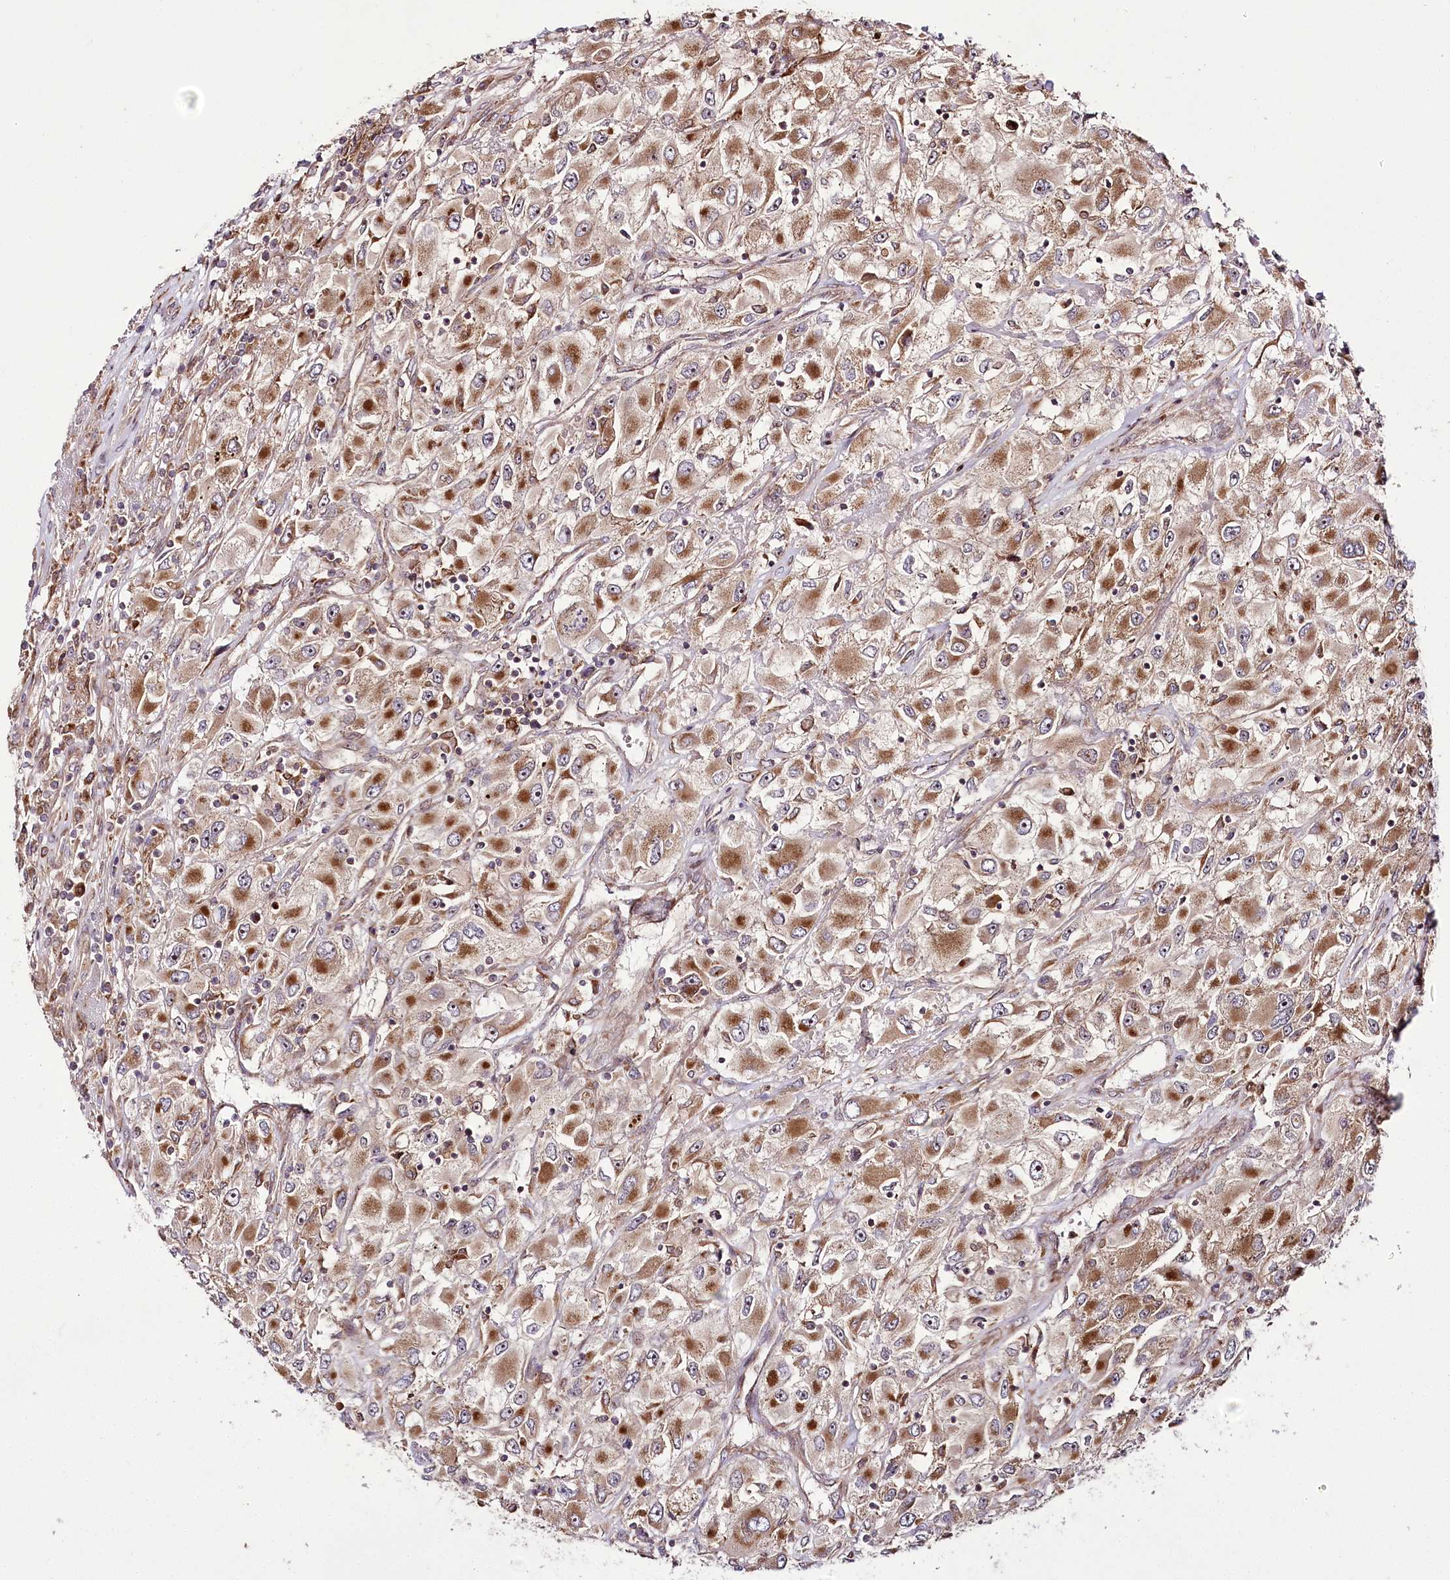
{"staining": {"intensity": "moderate", "quantity": ">75%", "location": "cytoplasmic/membranous,nuclear"}, "tissue": "renal cancer", "cell_type": "Tumor cells", "image_type": "cancer", "snomed": [{"axis": "morphology", "description": "Adenocarcinoma, NOS"}, {"axis": "topography", "description": "Kidney"}], "caption": "Tumor cells show moderate cytoplasmic/membranous and nuclear staining in about >75% of cells in renal adenocarcinoma. (Stains: DAB (3,3'-diaminobenzidine) in brown, nuclei in blue, Microscopy: brightfield microscopy at high magnification).", "gene": "RAB7A", "patient": {"sex": "female", "age": 52}}